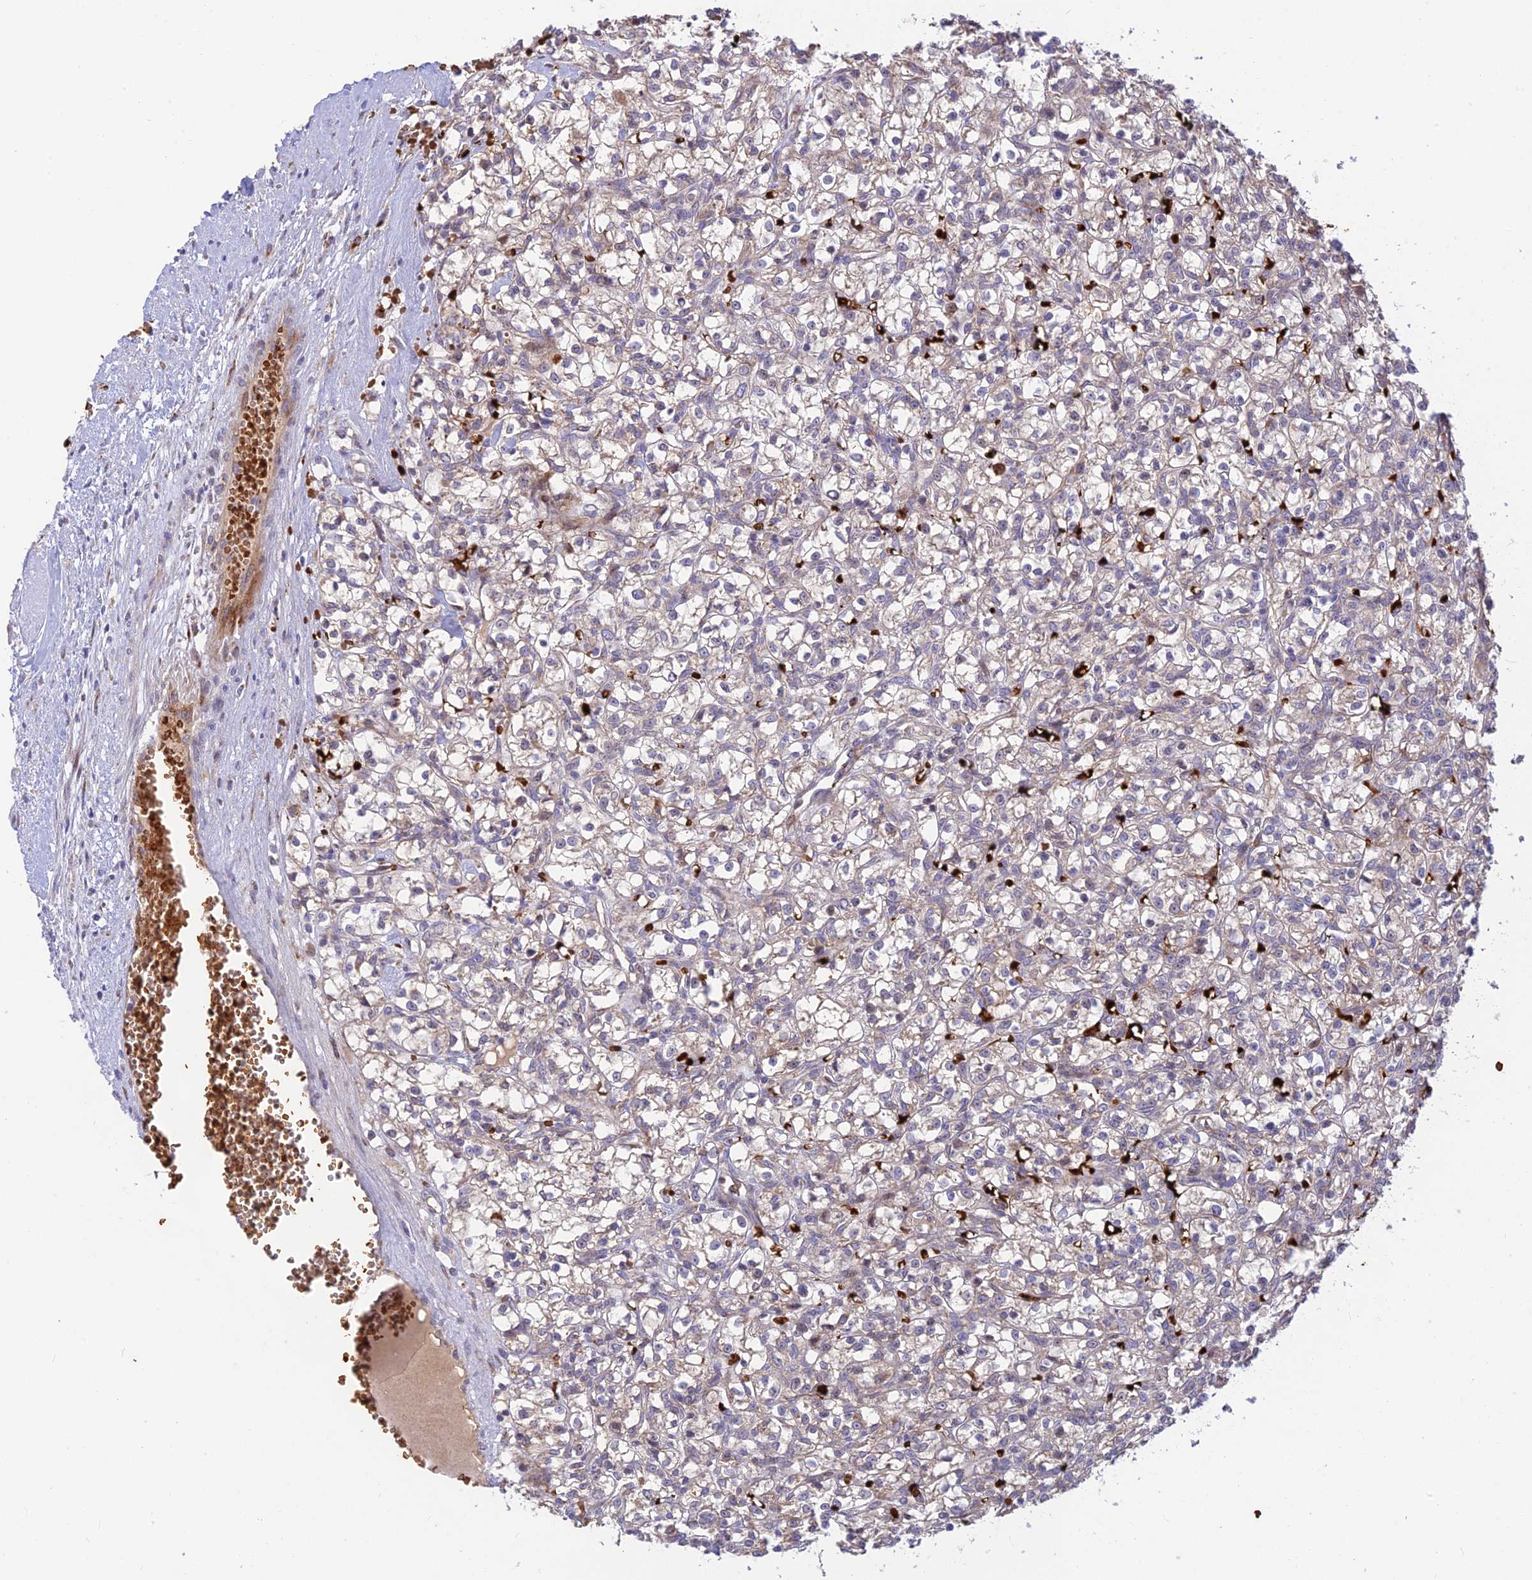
{"staining": {"intensity": "weak", "quantity": "25%-75%", "location": "cytoplasmic/membranous"}, "tissue": "renal cancer", "cell_type": "Tumor cells", "image_type": "cancer", "snomed": [{"axis": "morphology", "description": "Adenocarcinoma, NOS"}, {"axis": "topography", "description": "Kidney"}], "caption": "Immunohistochemical staining of human renal adenocarcinoma shows low levels of weak cytoplasmic/membranous staining in about 25%-75% of tumor cells. (DAB IHC with brightfield microscopy, high magnification).", "gene": "UFSP2", "patient": {"sex": "female", "age": 59}}